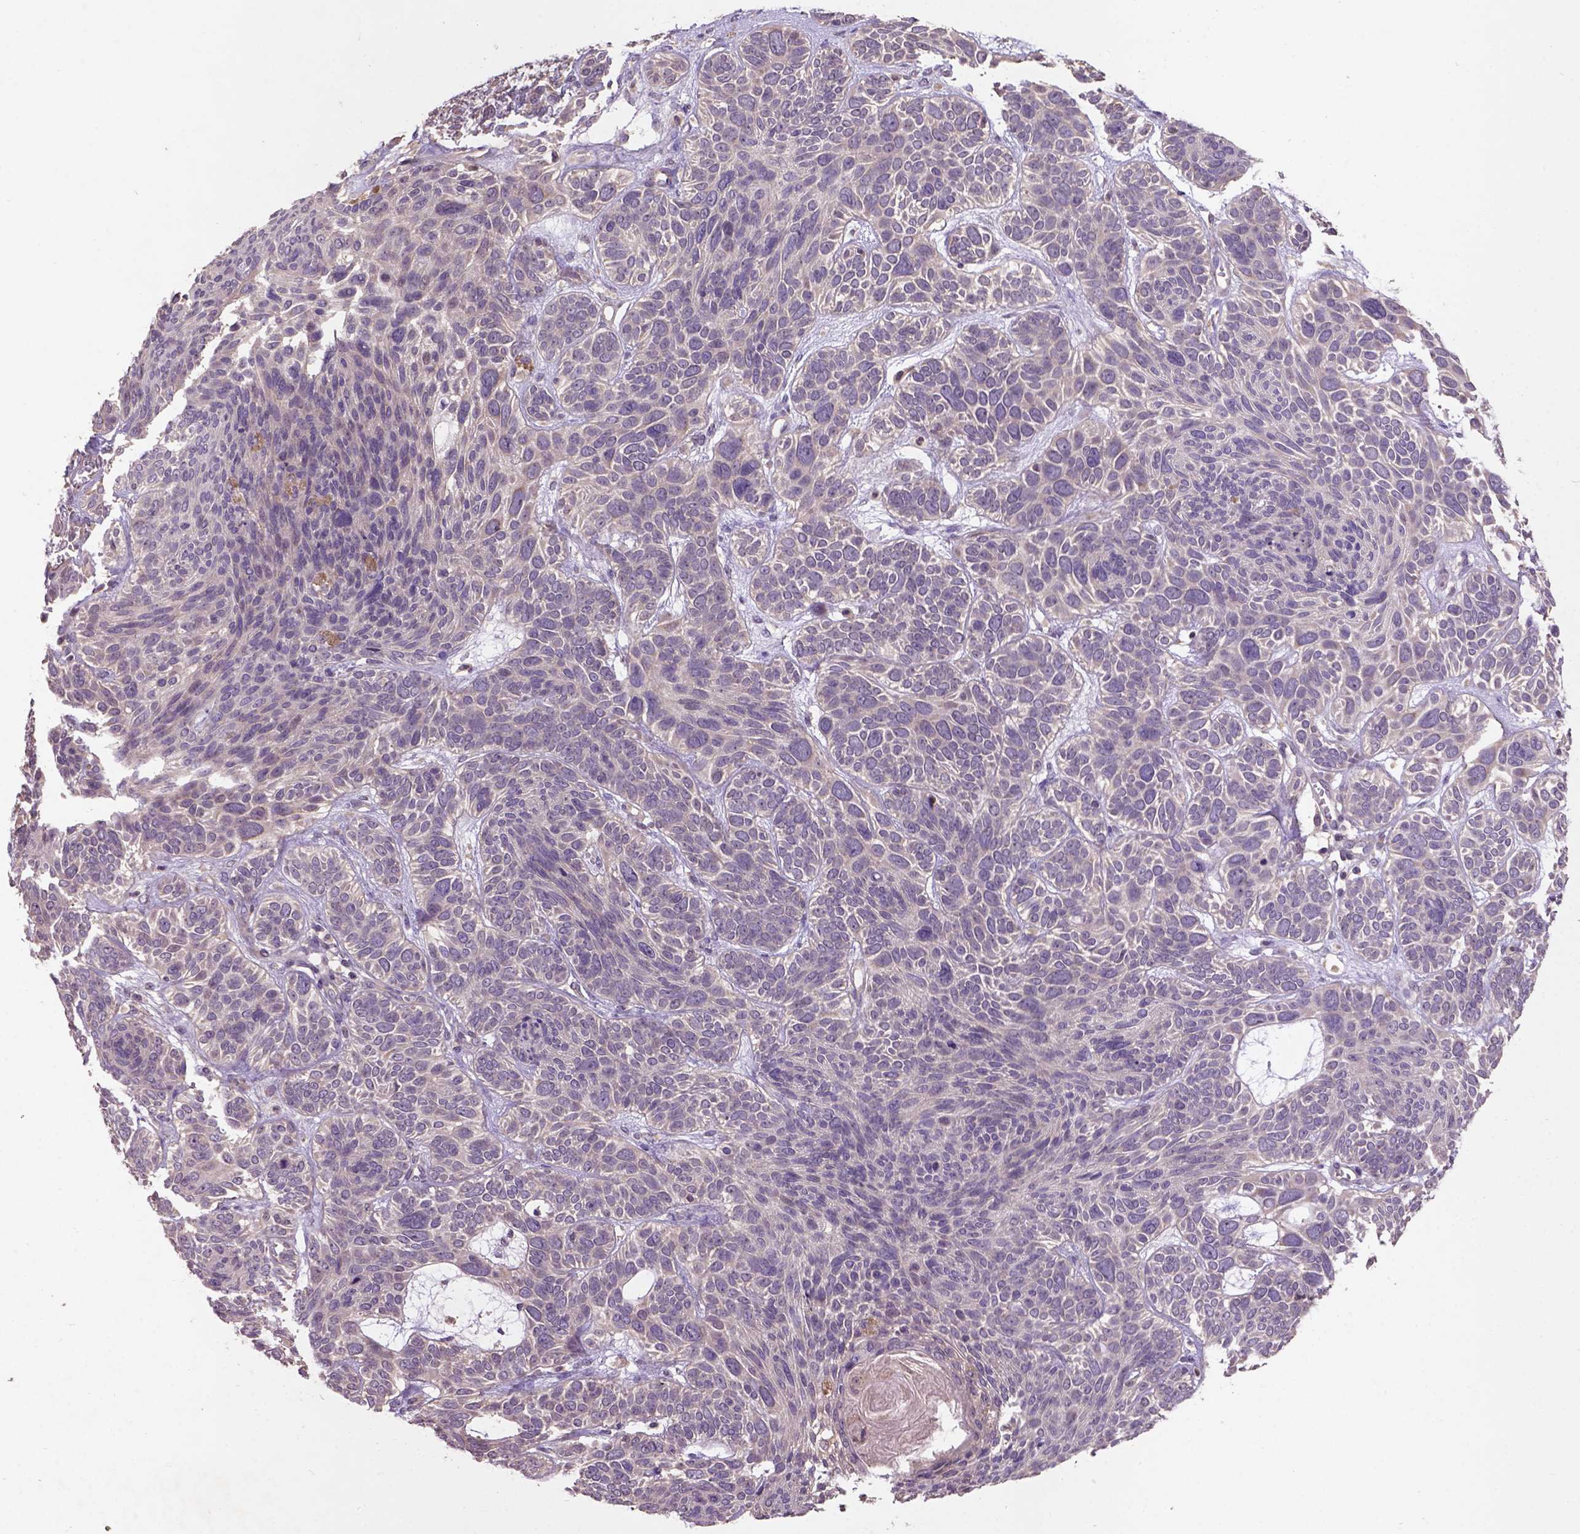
{"staining": {"intensity": "negative", "quantity": "none", "location": "none"}, "tissue": "skin cancer", "cell_type": "Tumor cells", "image_type": "cancer", "snomed": [{"axis": "morphology", "description": "Basal cell carcinoma"}, {"axis": "topography", "description": "Skin"}, {"axis": "topography", "description": "Skin of face"}], "caption": "A histopathology image of human skin basal cell carcinoma is negative for staining in tumor cells. (DAB IHC, high magnification).", "gene": "KBTBD8", "patient": {"sex": "male", "age": 73}}